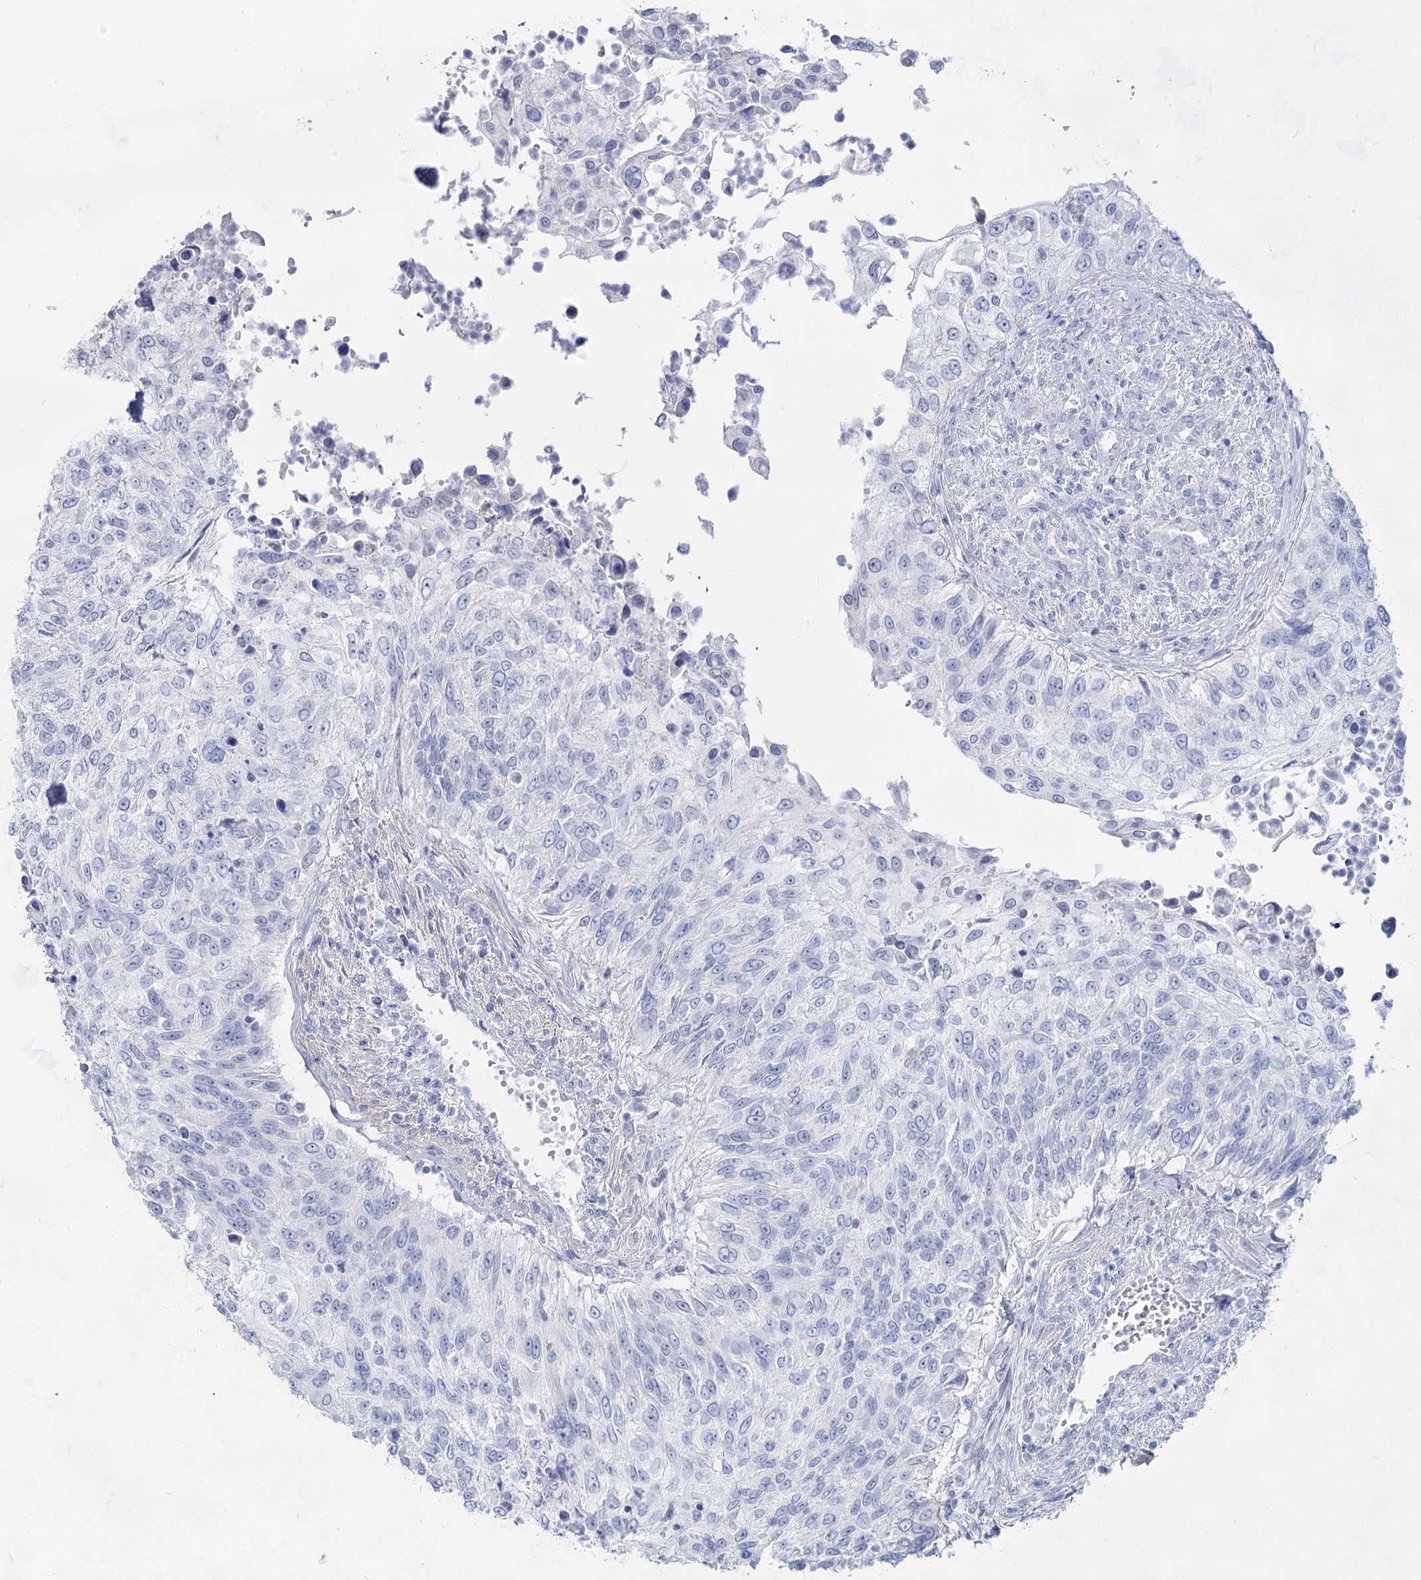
{"staining": {"intensity": "negative", "quantity": "none", "location": "none"}, "tissue": "urothelial cancer", "cell_type": "Tumor cells", "image_type": "cancer", "snomed": [{"axis": "morphology", "description": "Urothelial carcinoma, High grade"}, {"axis": "topography", "description": "Urinary bladder"}], "caption": "An image of human urothelial cancer is negative for staining in tumor cells. (DAB IHC with hematoxylin counter stain).", "gene": "ACRV1", "patient": {"sex": "female", "age": 60}}